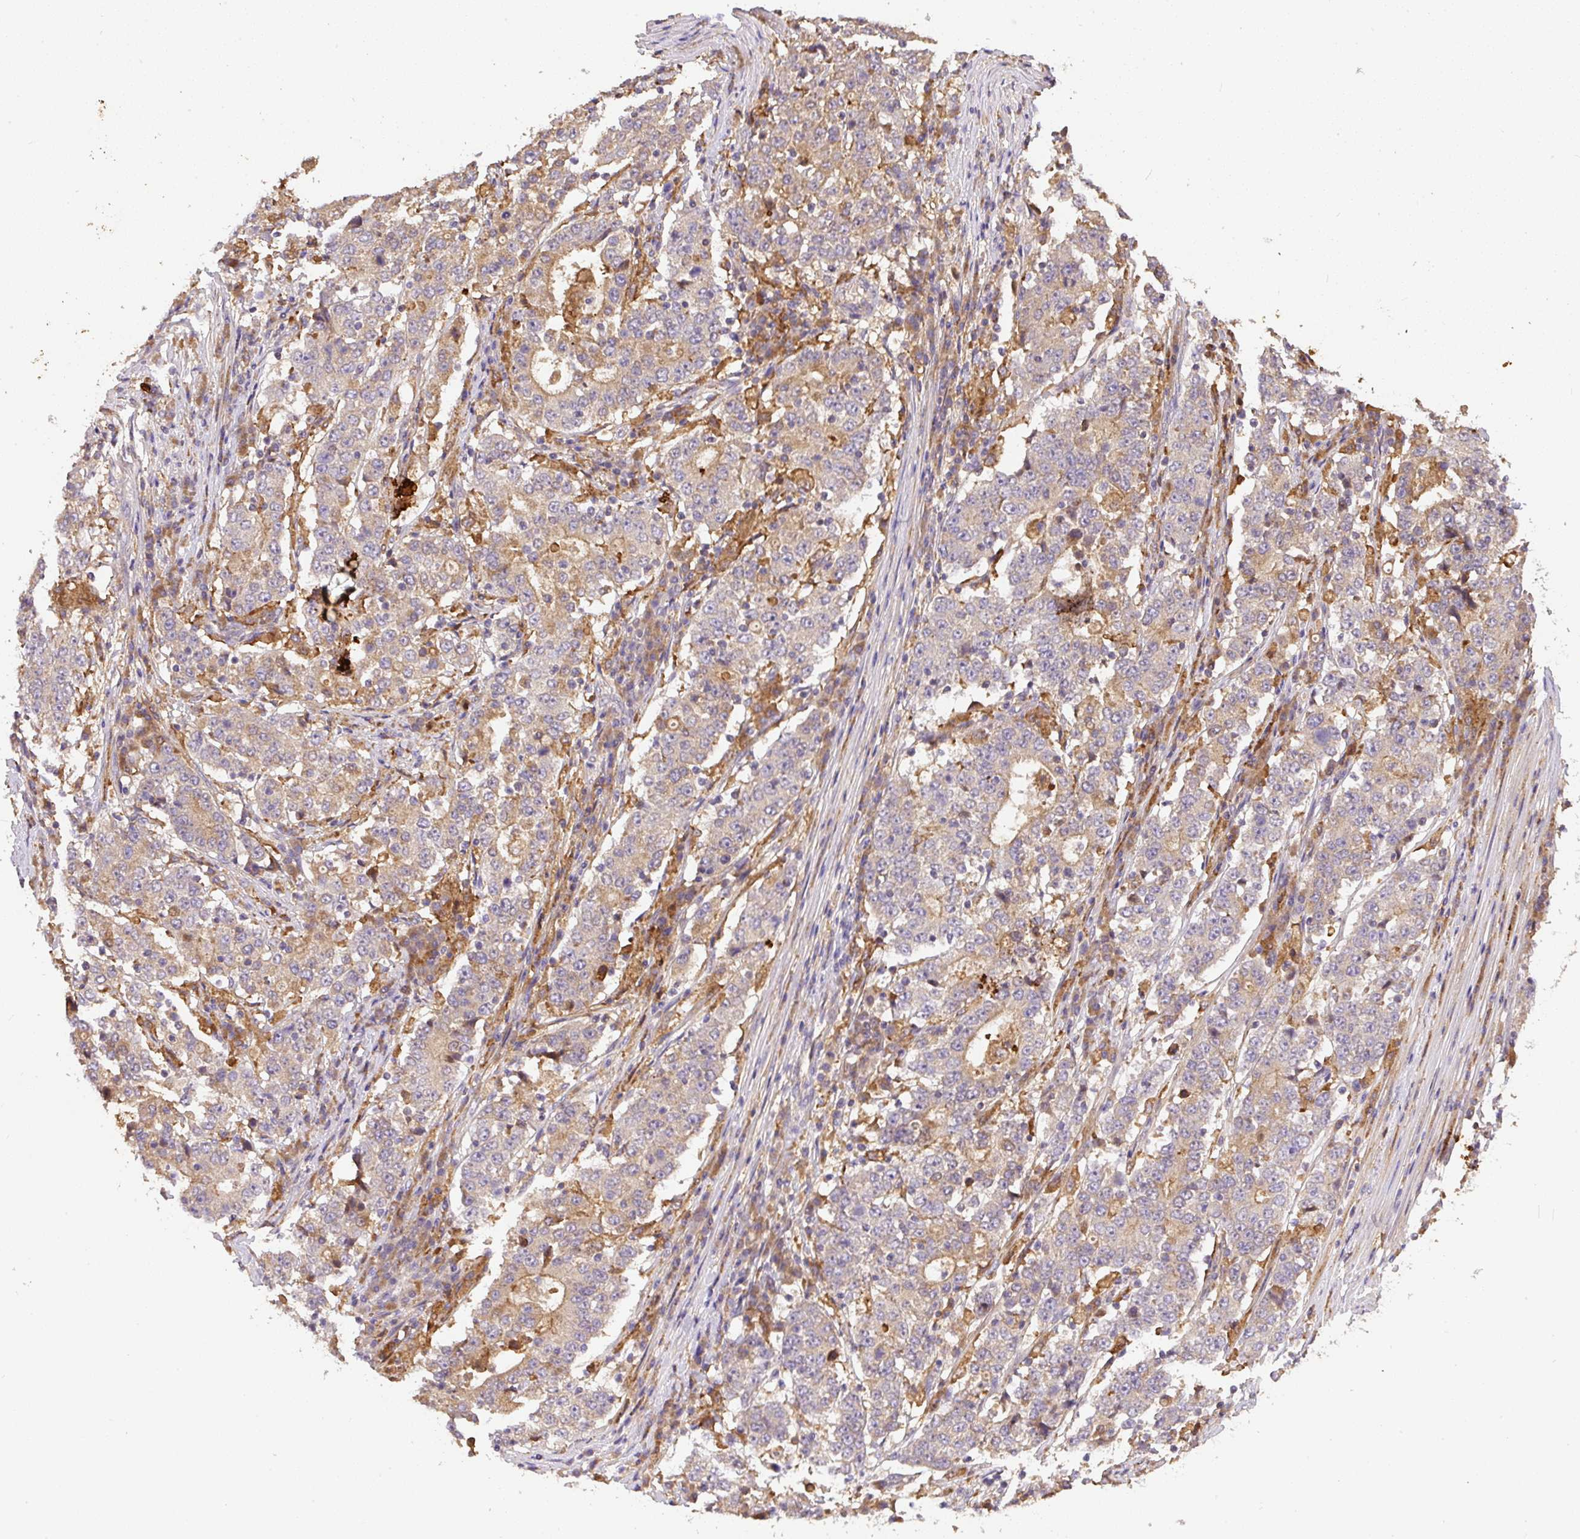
{"staining": {"intensity": "weak", "quantity": "25%-75%", "location": "cytoplasmic/membranous"}, "tissue": "stomach cancer", "cell_type": "Tumor cells", "image_type": "cancer", "snomed": [{"axis": "morphology", "description": "Adenocarcinoma, NOS"}, {"axis": "topography", "description": "Stomach"}], "caption": "A low amount of weak cytoplasmic/membranous expression is seen in approximately 25%-75% of tumor cells in stomach cancer tissue.", "gene": "DAPK1", "patient": {"sex": "male", "age": 59}}